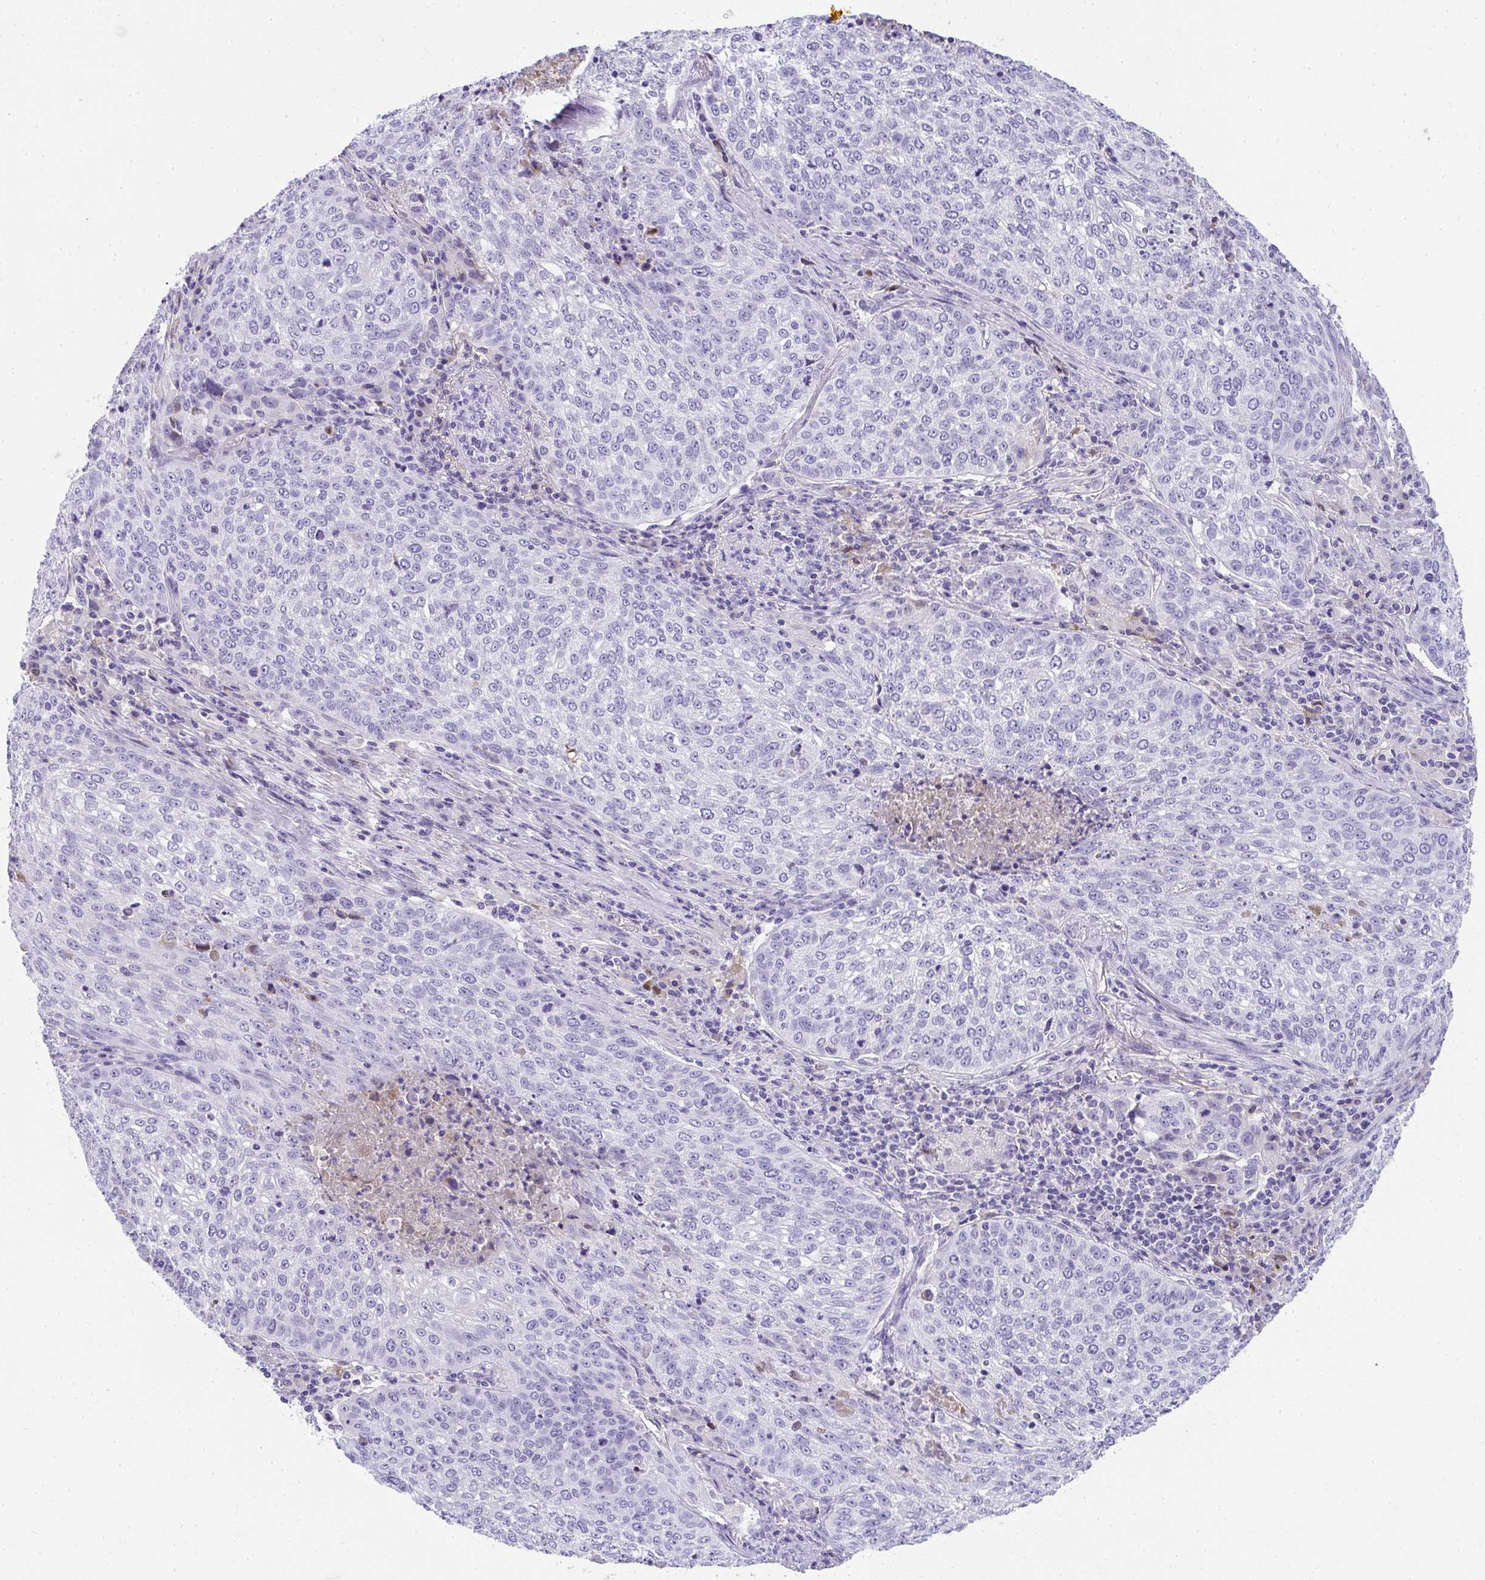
{"staining": {"intensity": "negative", "quantity": "none", "location": "none"}, "tissue": "lung cancer", "cell_type": "Tumor cells", "image_type": "cancer", "snomed": [{"axis": "morphology", "description": "Squamous cell carcinoma, NOS"}, {"axis": "topography", "description": "Lung"}], "caption": "Immunohistochemistry image of neoplastic tissue: human lung cancer stained with DAB (3,3'-diaminobenzidine) shows no significant protein staining in tumor cells.", "gene": "ZSWIM3", "patient": {"sex": "male", "age": 63}}